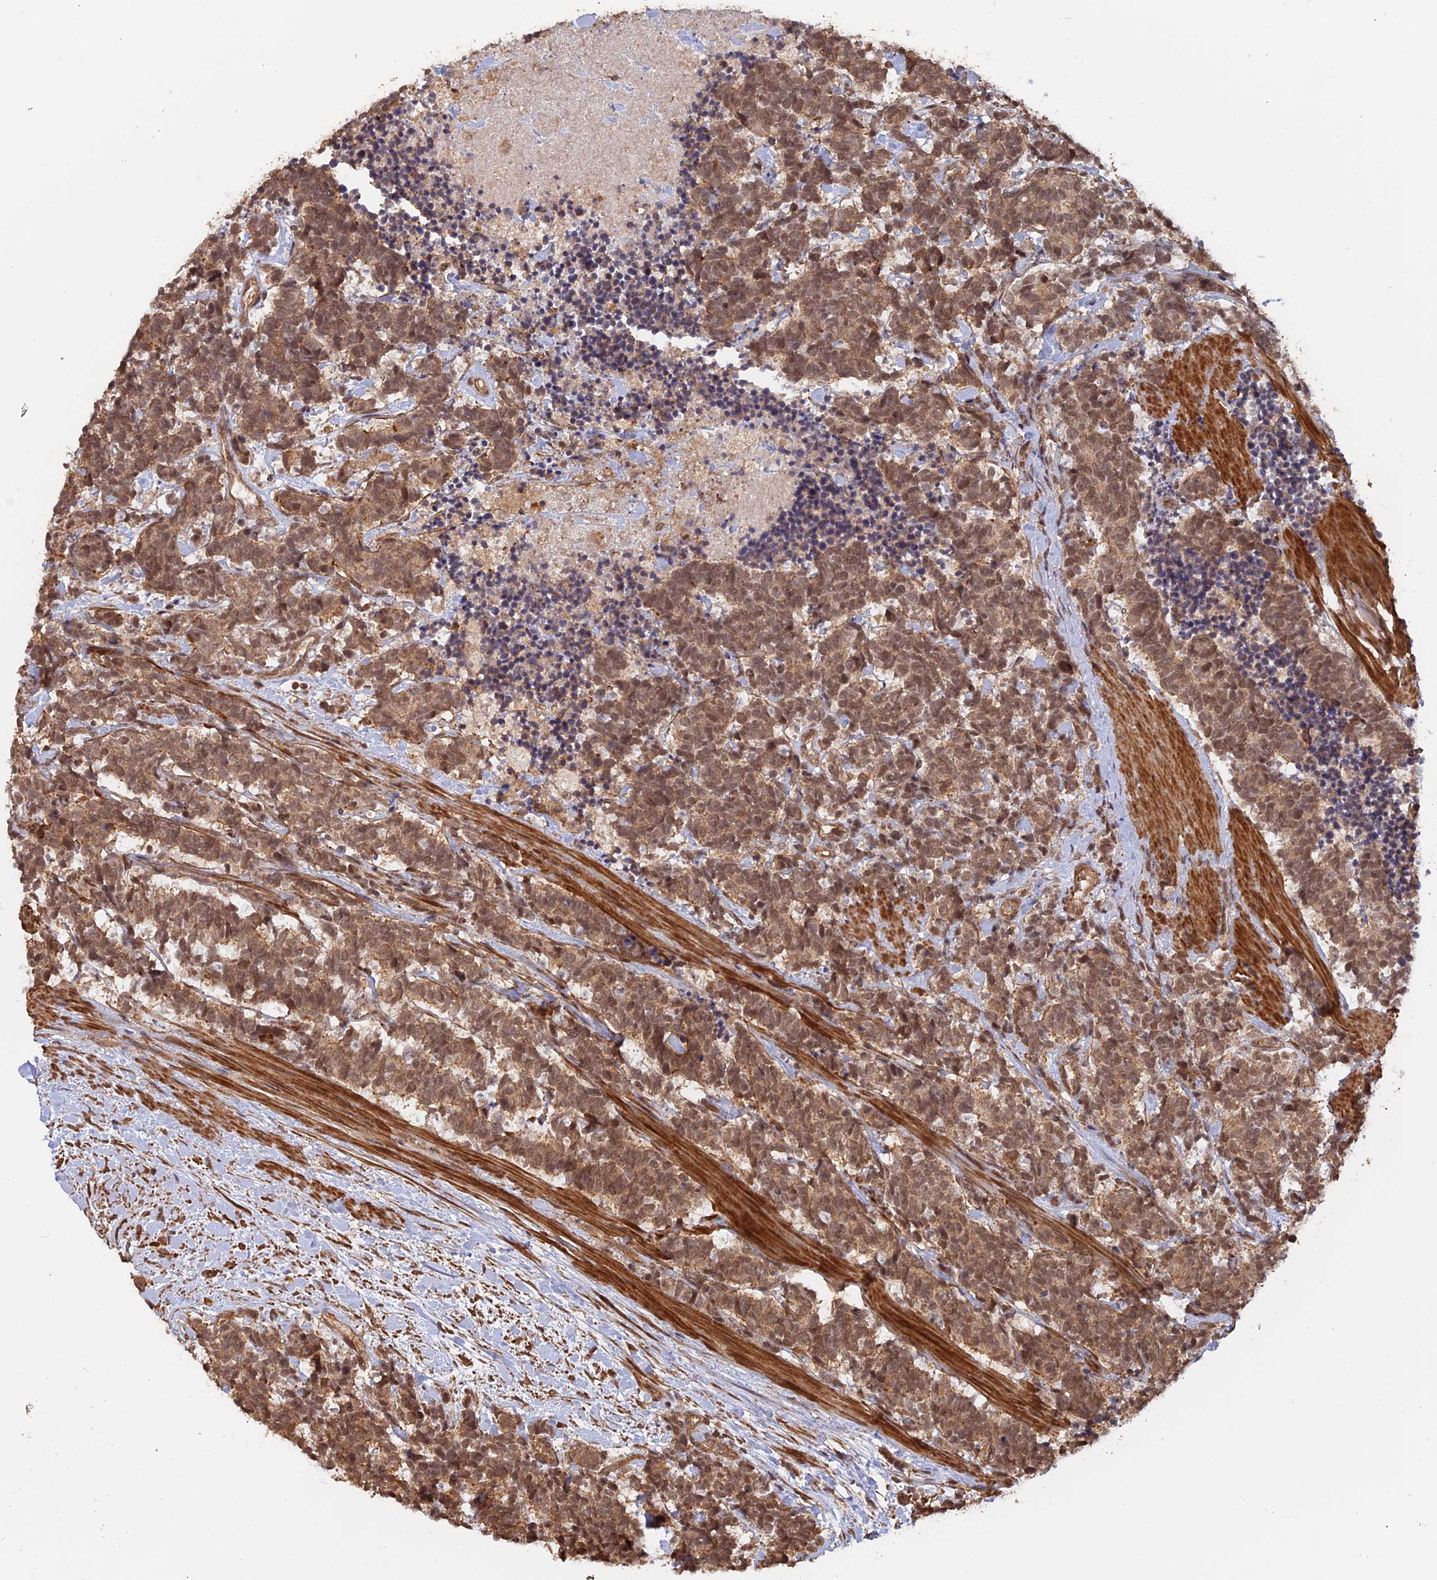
{"staining": {"intensity": "moderate", "quantity": ">75%", "location": "cytoplasmic/membranous,nuclear"}, "tissue": "carcinoid", "cell_type": "Tumor cells", "image_type": "cancer", "snomed": [{"axis": "morphology", "description": "Carcinoma, NOS"}, {"axis": "morphology", "description": "Carcinoid, malignant, NOS"}, {"axis": "topography", "description": "Prostate"}], "caption": "Immunohistochemical staining of carcinoid demonstrates medium levels of moderate cytoplasmic/membranous and nuclear protein expression in approximately >75% of tumor cells.", "gene": "CCDC174", "patient": {"sex": "male", "age": 57}}